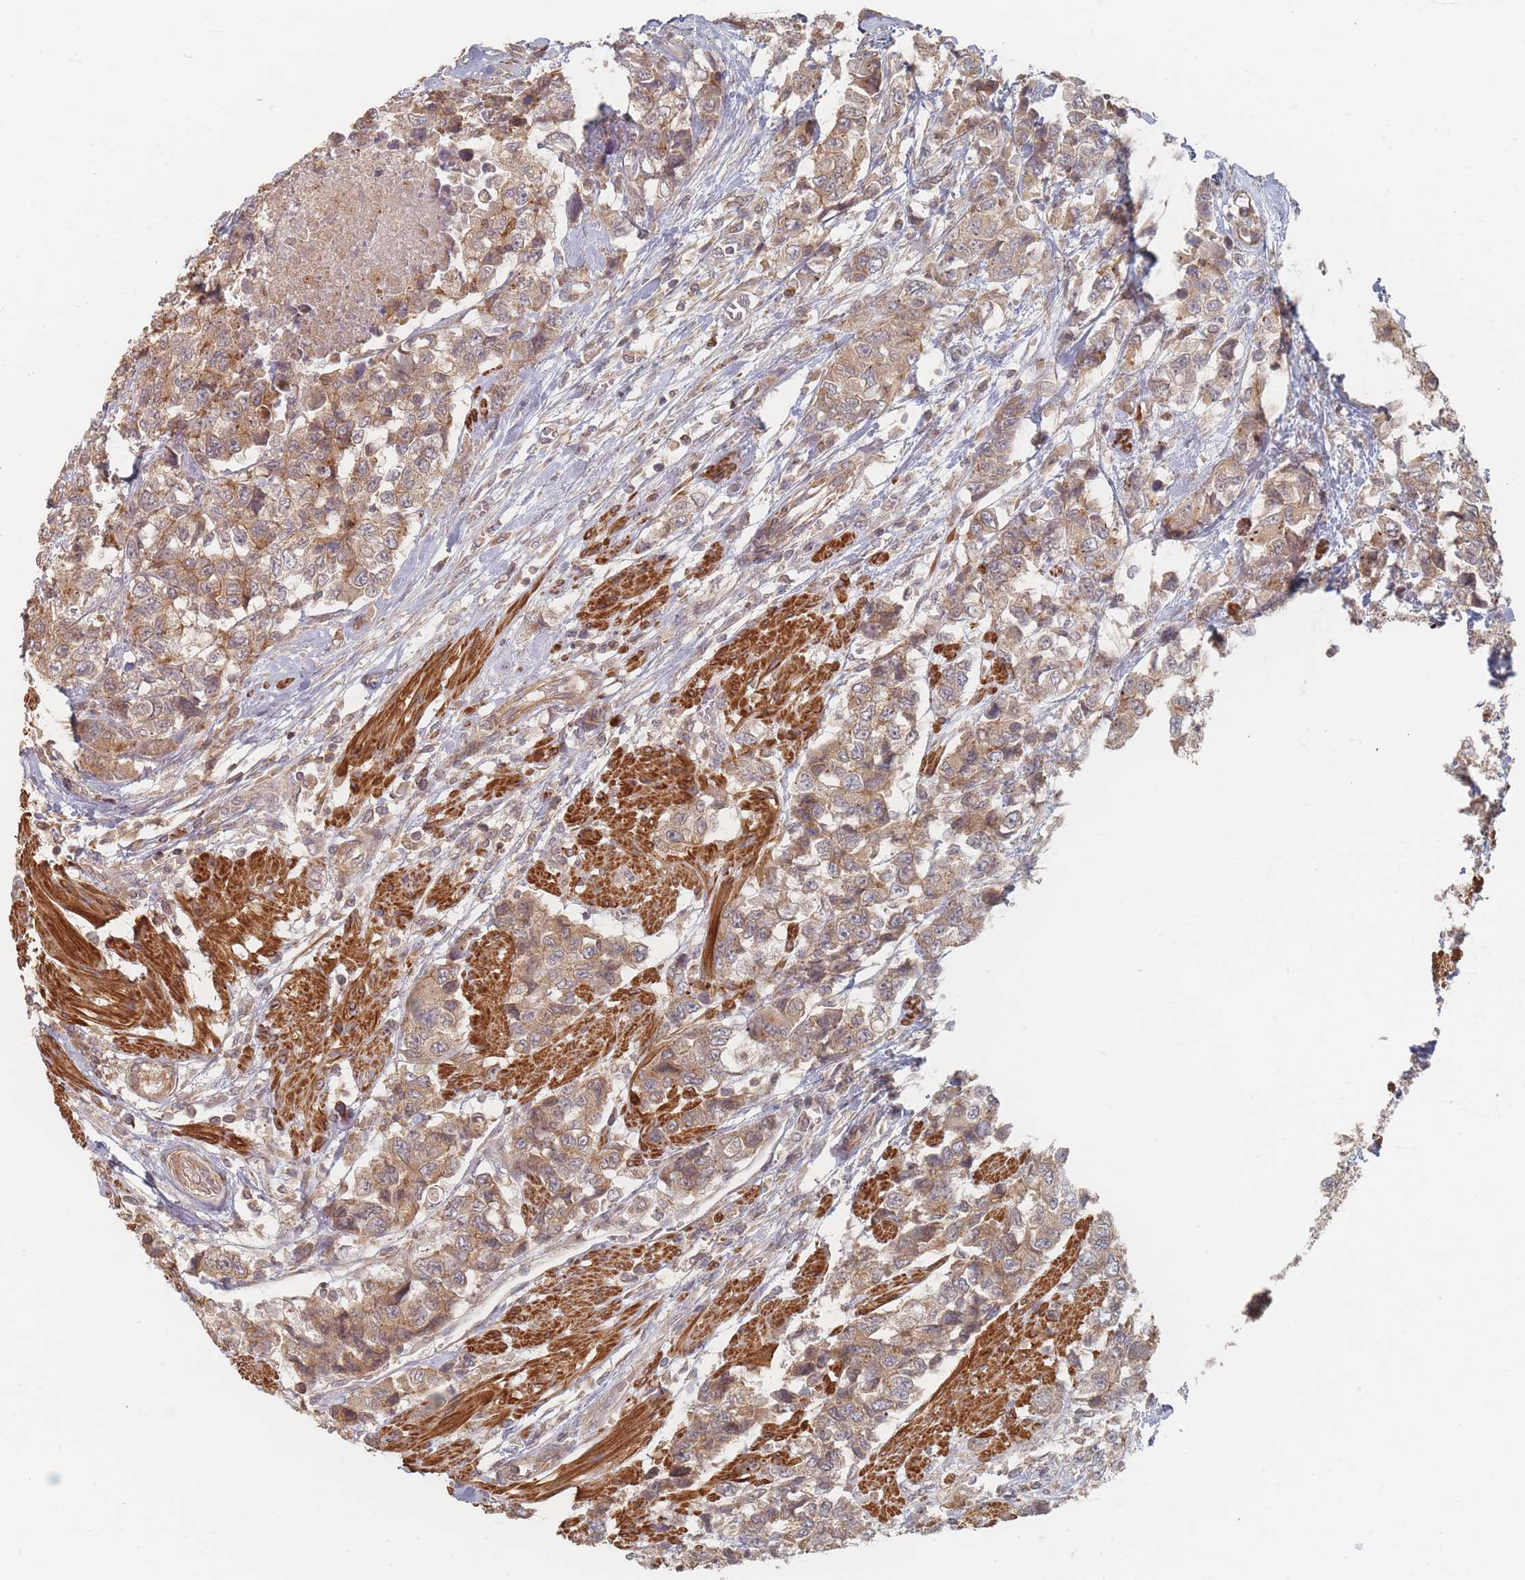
{"staining": {"intensity": "moderate", "quantity": ">75%", "location": "cytoplasmic/membranous"}, "tissue": "urothelial cancer", "cell_type": "Tumor cells", "image_type": "cancer", "snomed": [{"axis": "morphology", "description": "Urothelial carcinoma, High grade"}, {"axis": "topography", "description": "Urinary bladder"}], "caption": "This image exhibits IHC staining of human urothelial cancer, with medium moderate cytoplasmic/membranous positivity in approximately >75% of tumor cells.", "gene": "GLE1", "patient": {"sex": "female", "age": 78}}